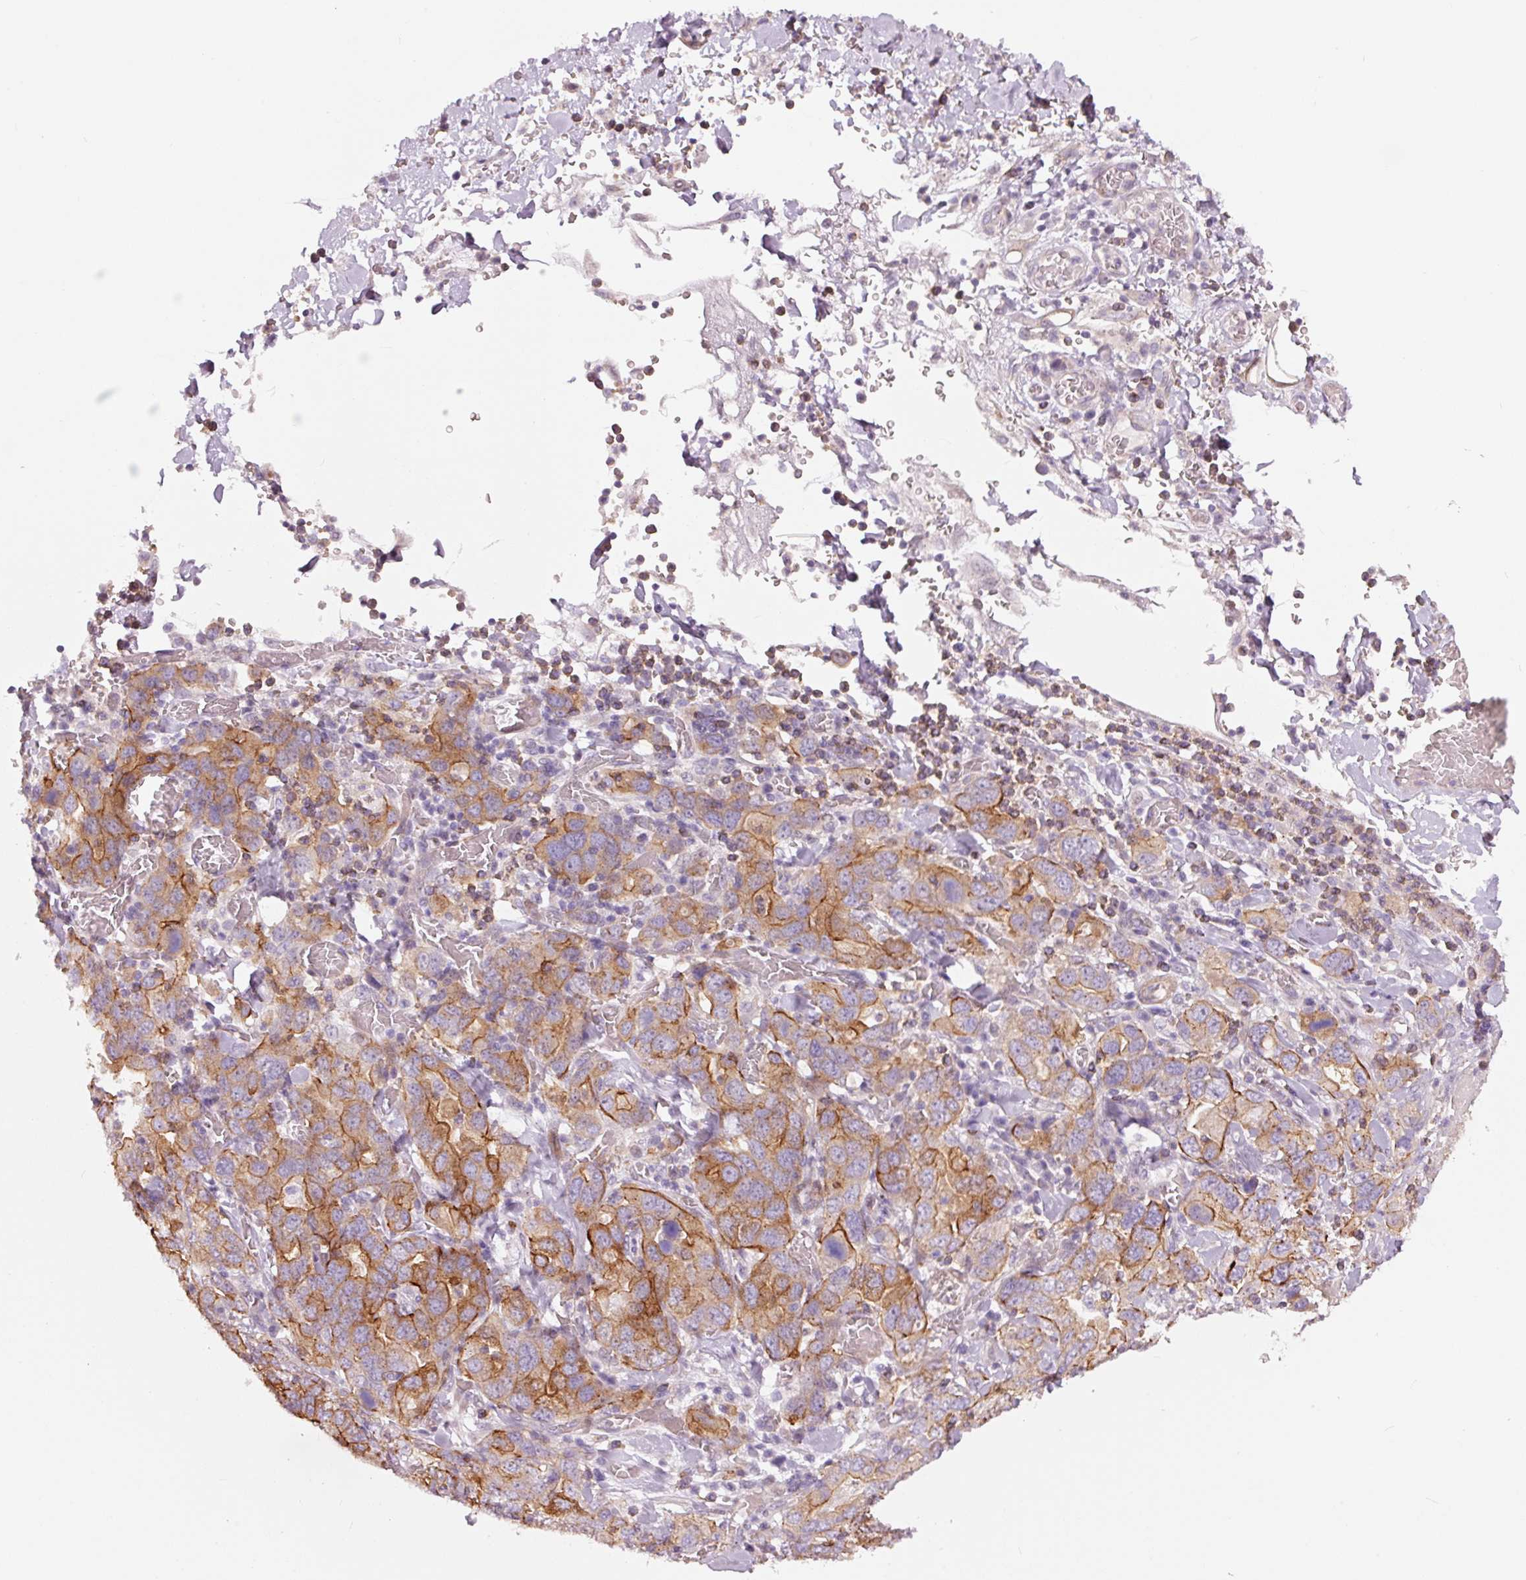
{"staining": {"intensity": "moderate", "quantity": ">75%", "location": "cytoplasmic/membranous"}, "tissue": "stomach cancer", "cell_type": "Tumor cells", "image_type": "cancer", "snomed": [{"axis": "morphology", "description": "Adenocarcinoma, NOS"}, {"axis": "topography", "description": "Stomach, upper"}, {"axis": "topography", "description": "Stomach"}], "caption": "About >75% of tumor cells in human stomach cancer (adenocarcinoma) display moderate cytoplasmic/membranous protein expression as visualized by brown immunohistochemical staining.", "gene": "DAPP1", "patient": {"sex": "male", "age": 62}}